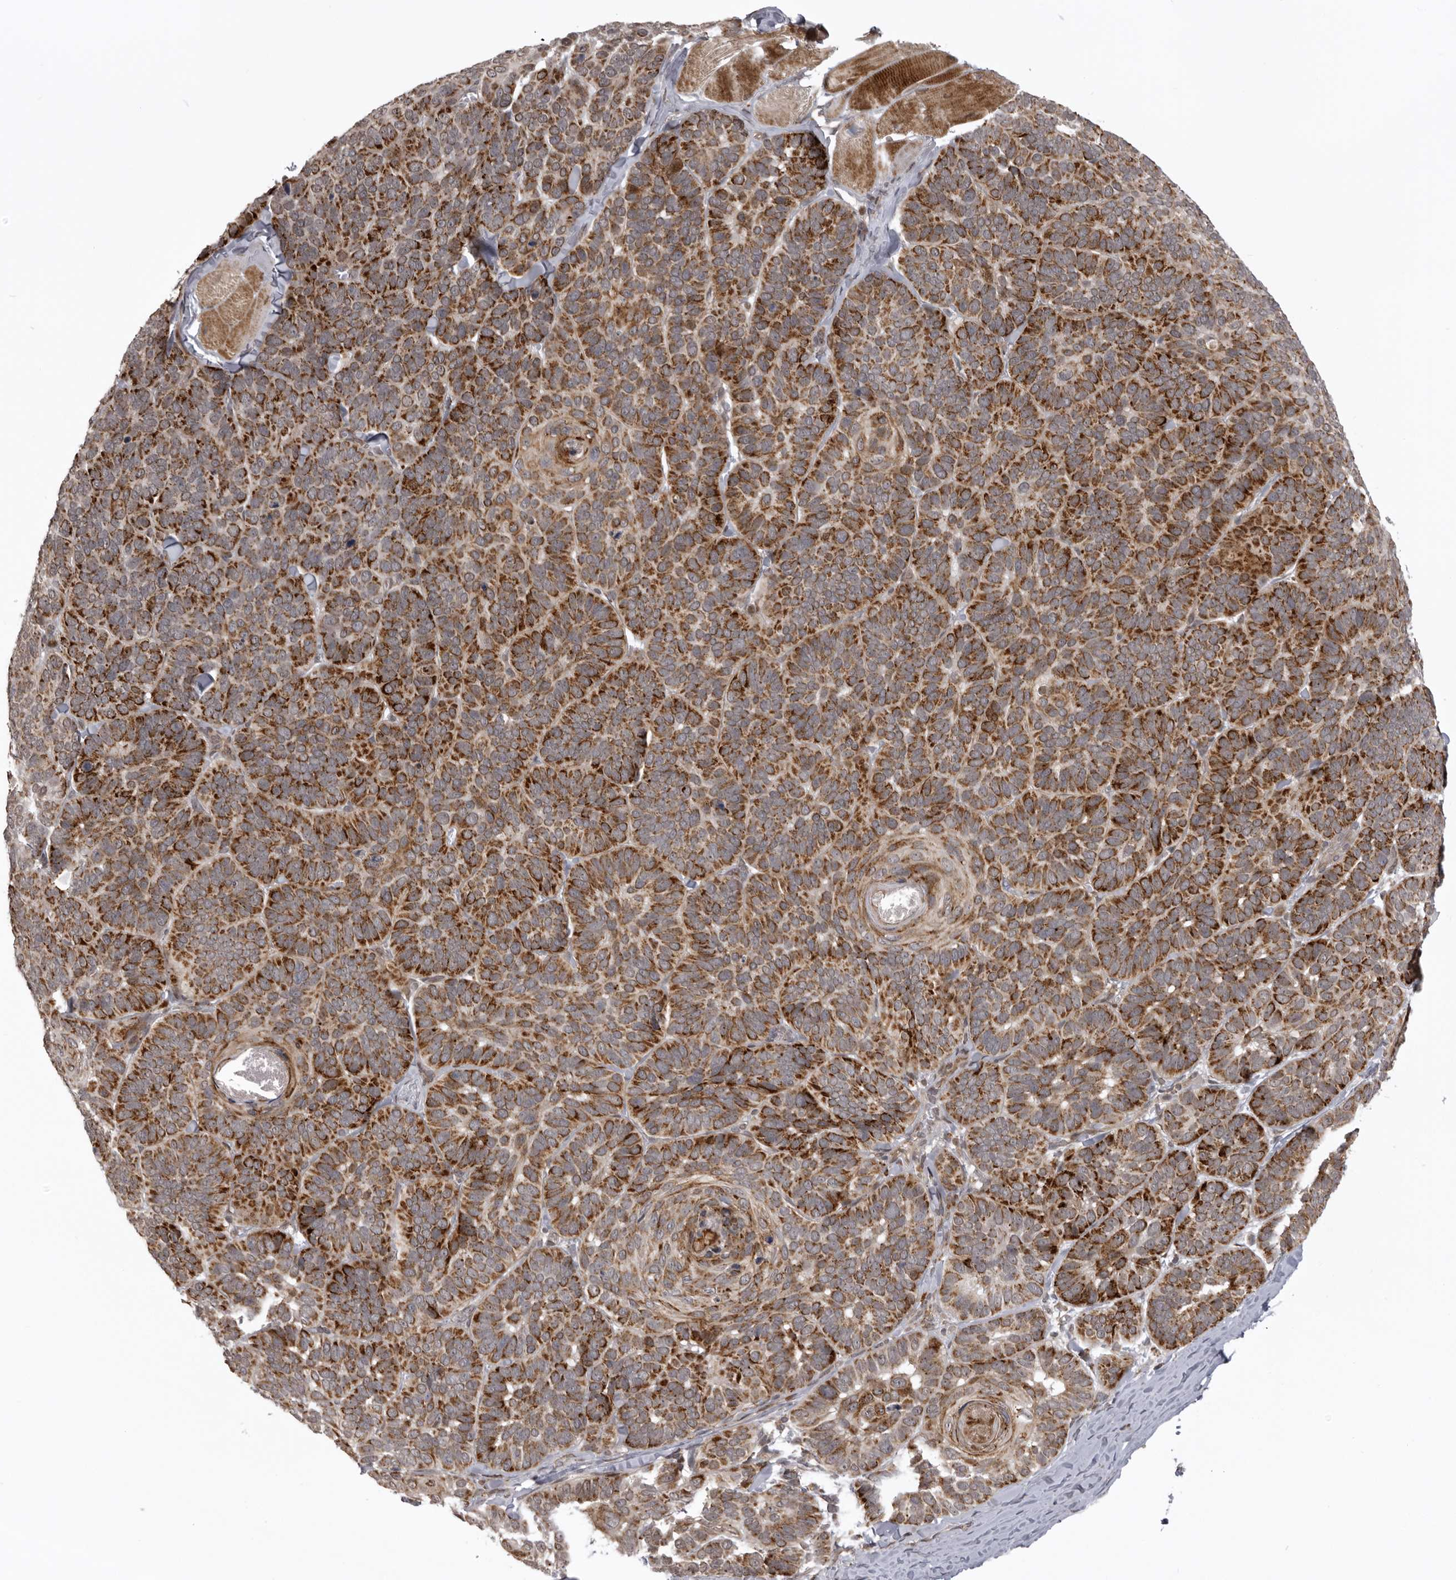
{"staining": {"intensity": "strong", "quantity": ">75%", "location": "cytoplasmic/membranous"}, "tissue": "skin cancer", "cell_type": "Tumor cells", "image_type": "cancer", "snomed": [{"axis": "morphology", "description": "Basal cell carcinoma"}, {"axis": "topography", "description": "Skin"}], "caption": "This histopathology image reveals skin basal cell carcinoma stained with IHC to label a protein in brown. The cytoplasmic/membranous of tumor cells show strong positivity for the protein. Nuclei are counter-stained blue.", "gene": "C1orf109", "patient": {"sex": "male", "age": 62}}